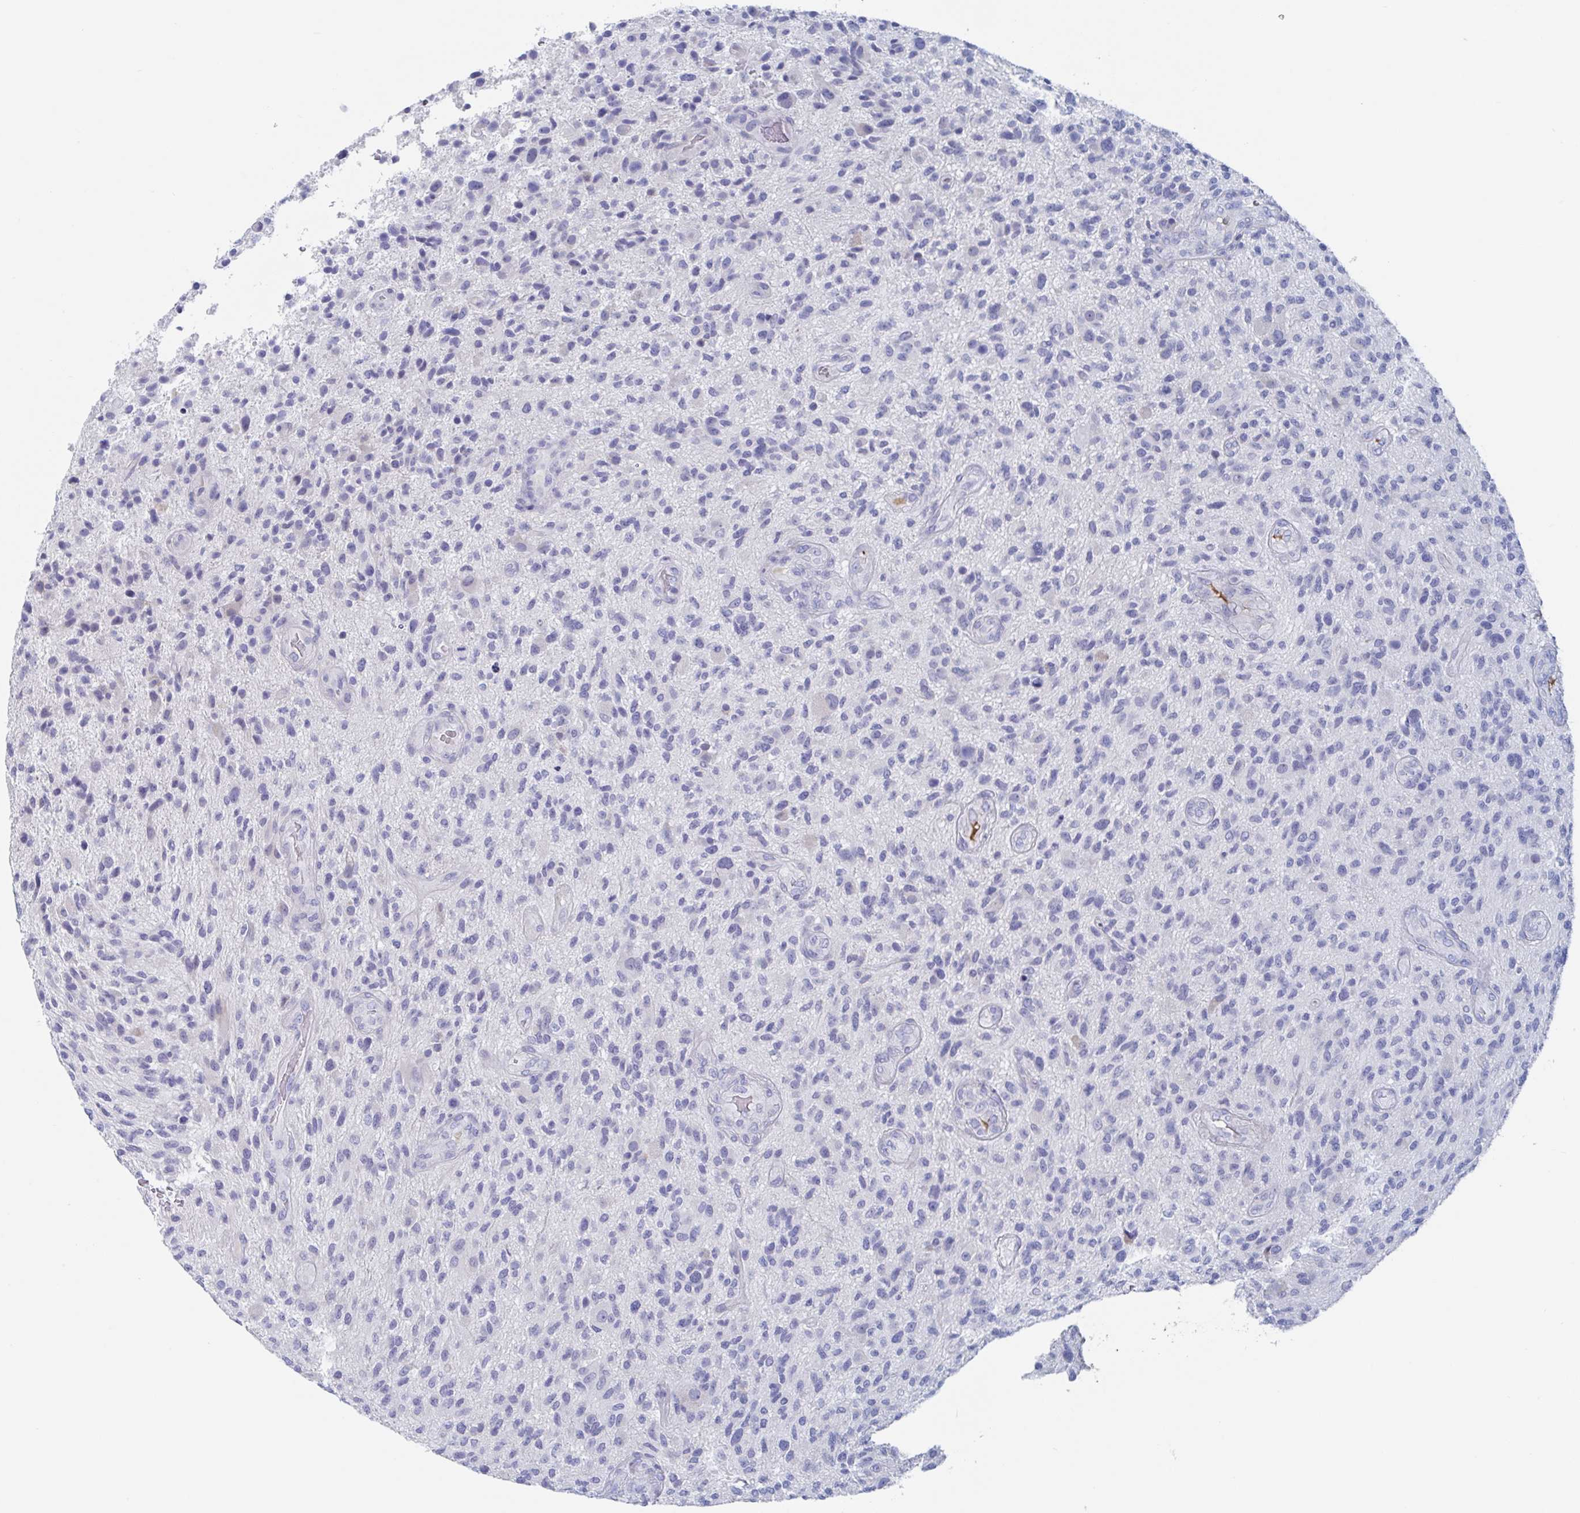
{"staining": {"intensity": "negative", "quantity": "none", "location": "none"}, "tissue": "glioma", "cell_type": "Tumor cells", "image_type": "cancer", "snomed": [{"axis": "morphology", "description": "Glioma, malignant, High grade"}, {"axis": "topography", "description": "Brain"}], "caption": "Immunohistochemistry of human malignant glioma (high-grade) exhibits no positivity in tumor cells.", "gene": "NT5C3B", "patient": {"sex": "male", "age": 47}}